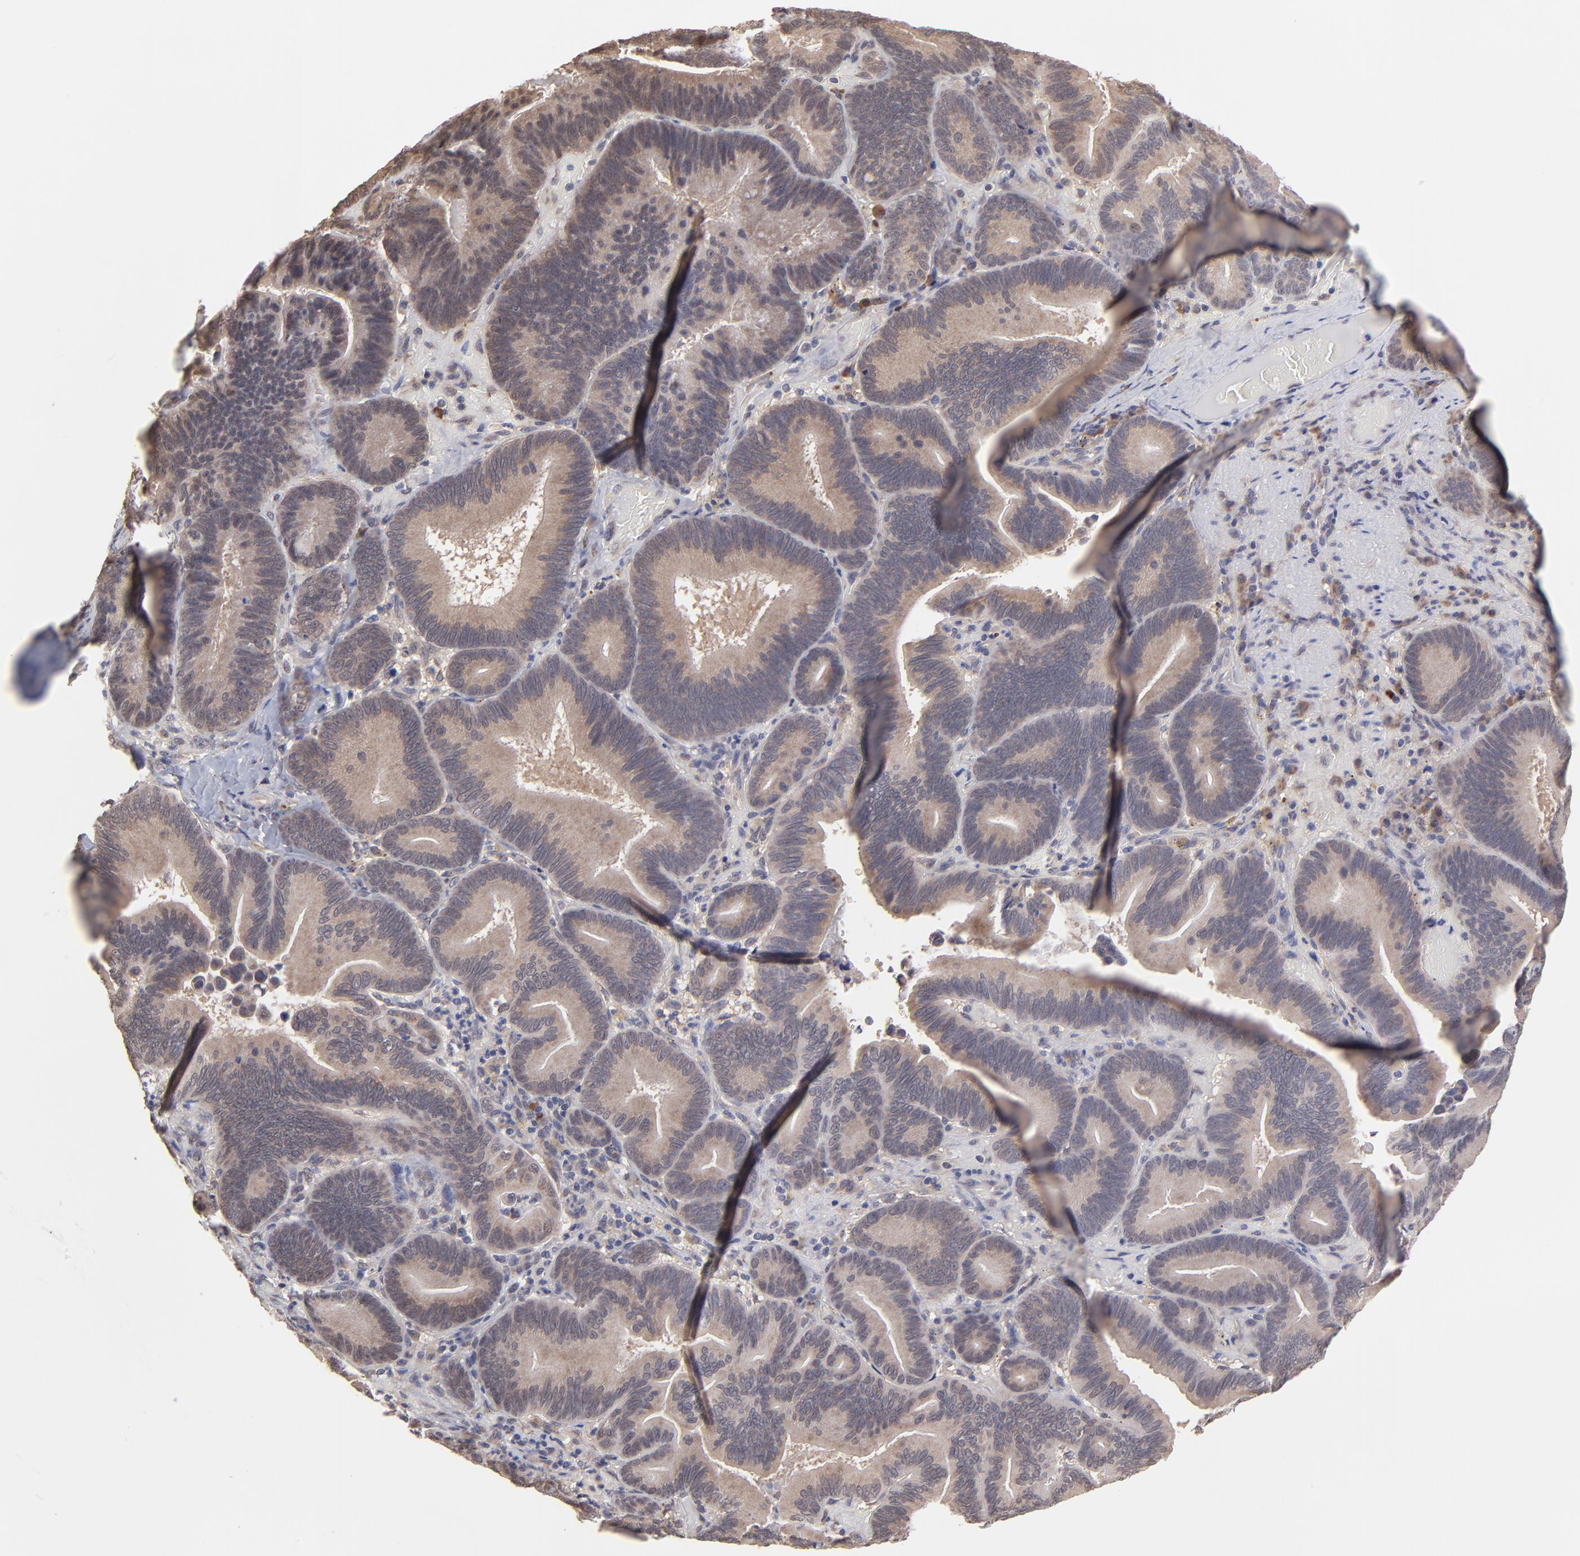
{"staining": {"intensity": "weak", "quantity": ">75%", "location": "cytoplasmic/membranous"}, "tissue": "pancreatic cancer", "cell_type": "Tumor cells", "image_type": "cancer", "snomed": [{"axis": "morphology", "description": "Adenocarcinoma, NOS"}, {"axis": "topography", "description": "Pancreas"}], "caption": "Protein expression analysis of human pancreatic cancer (adenocarcinoma) reveals weak cytoplasmic/membranous staining in approximately >75% of tumor cells. The protein is stained brown, and the nuclei are stained in blue (DAB (3,3'-diaminobenzidine) IHC with brightfield microscopy, high magnification).", "gene": "CHL1", "patient": {"sex": "male", "age": 82}}